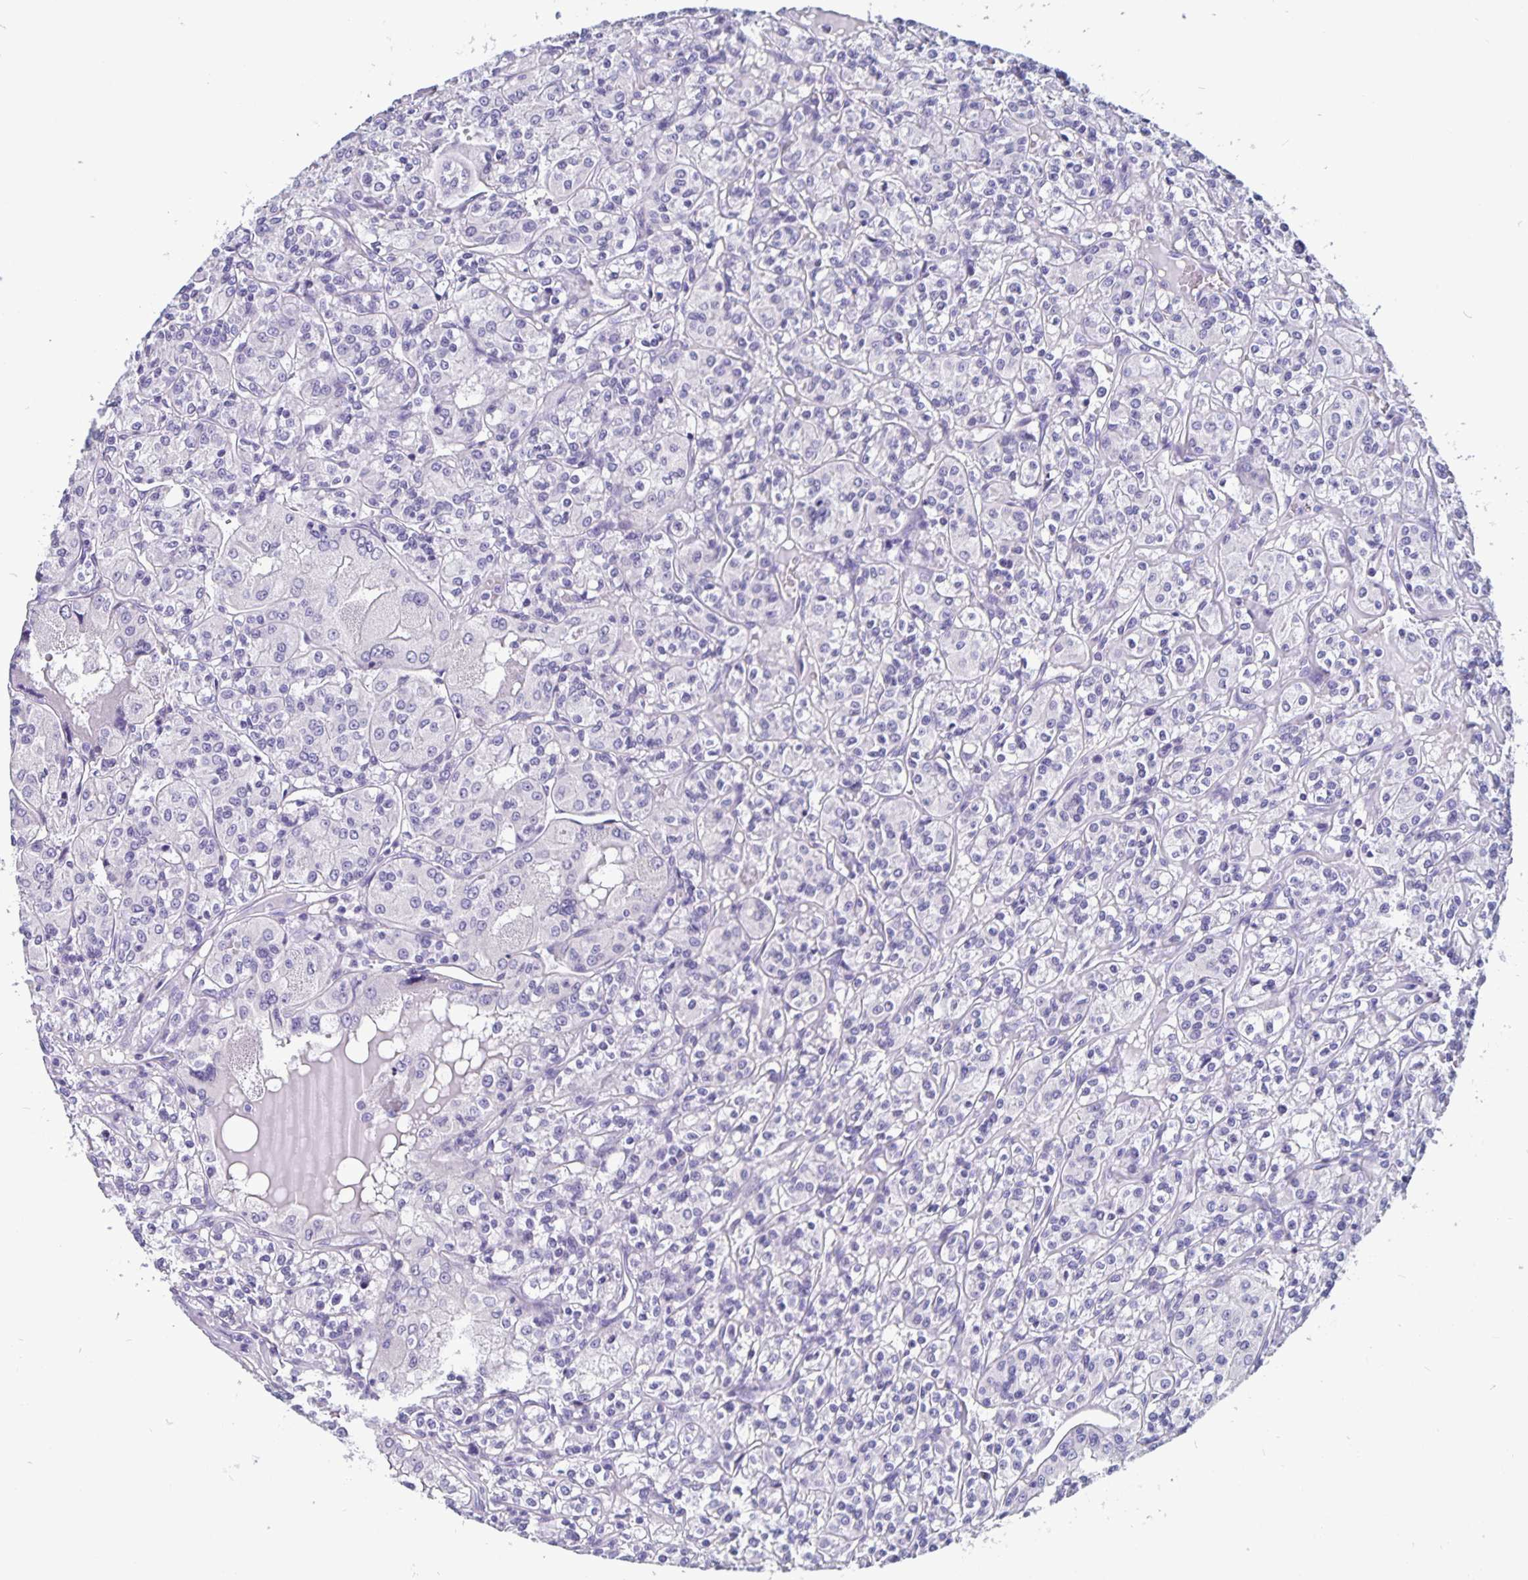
{"staining": {"intensity": "negative", "quantity": "none", "location": "none"}, "tissue": "renal cancer", "cell_type": "Tumor cells", "image_type": "cancer", "snomed": [{"axis": "morphology", "description": "Adenocarcinoma, NOS"}, {"axis": "topography", "description": "Kidney"}], "caption": "Protein analysis of renal cancer reveals no significant positivity in tumor cells.", "gene": "ODF3B", "patient": {"sex": "male", "age": 36}}